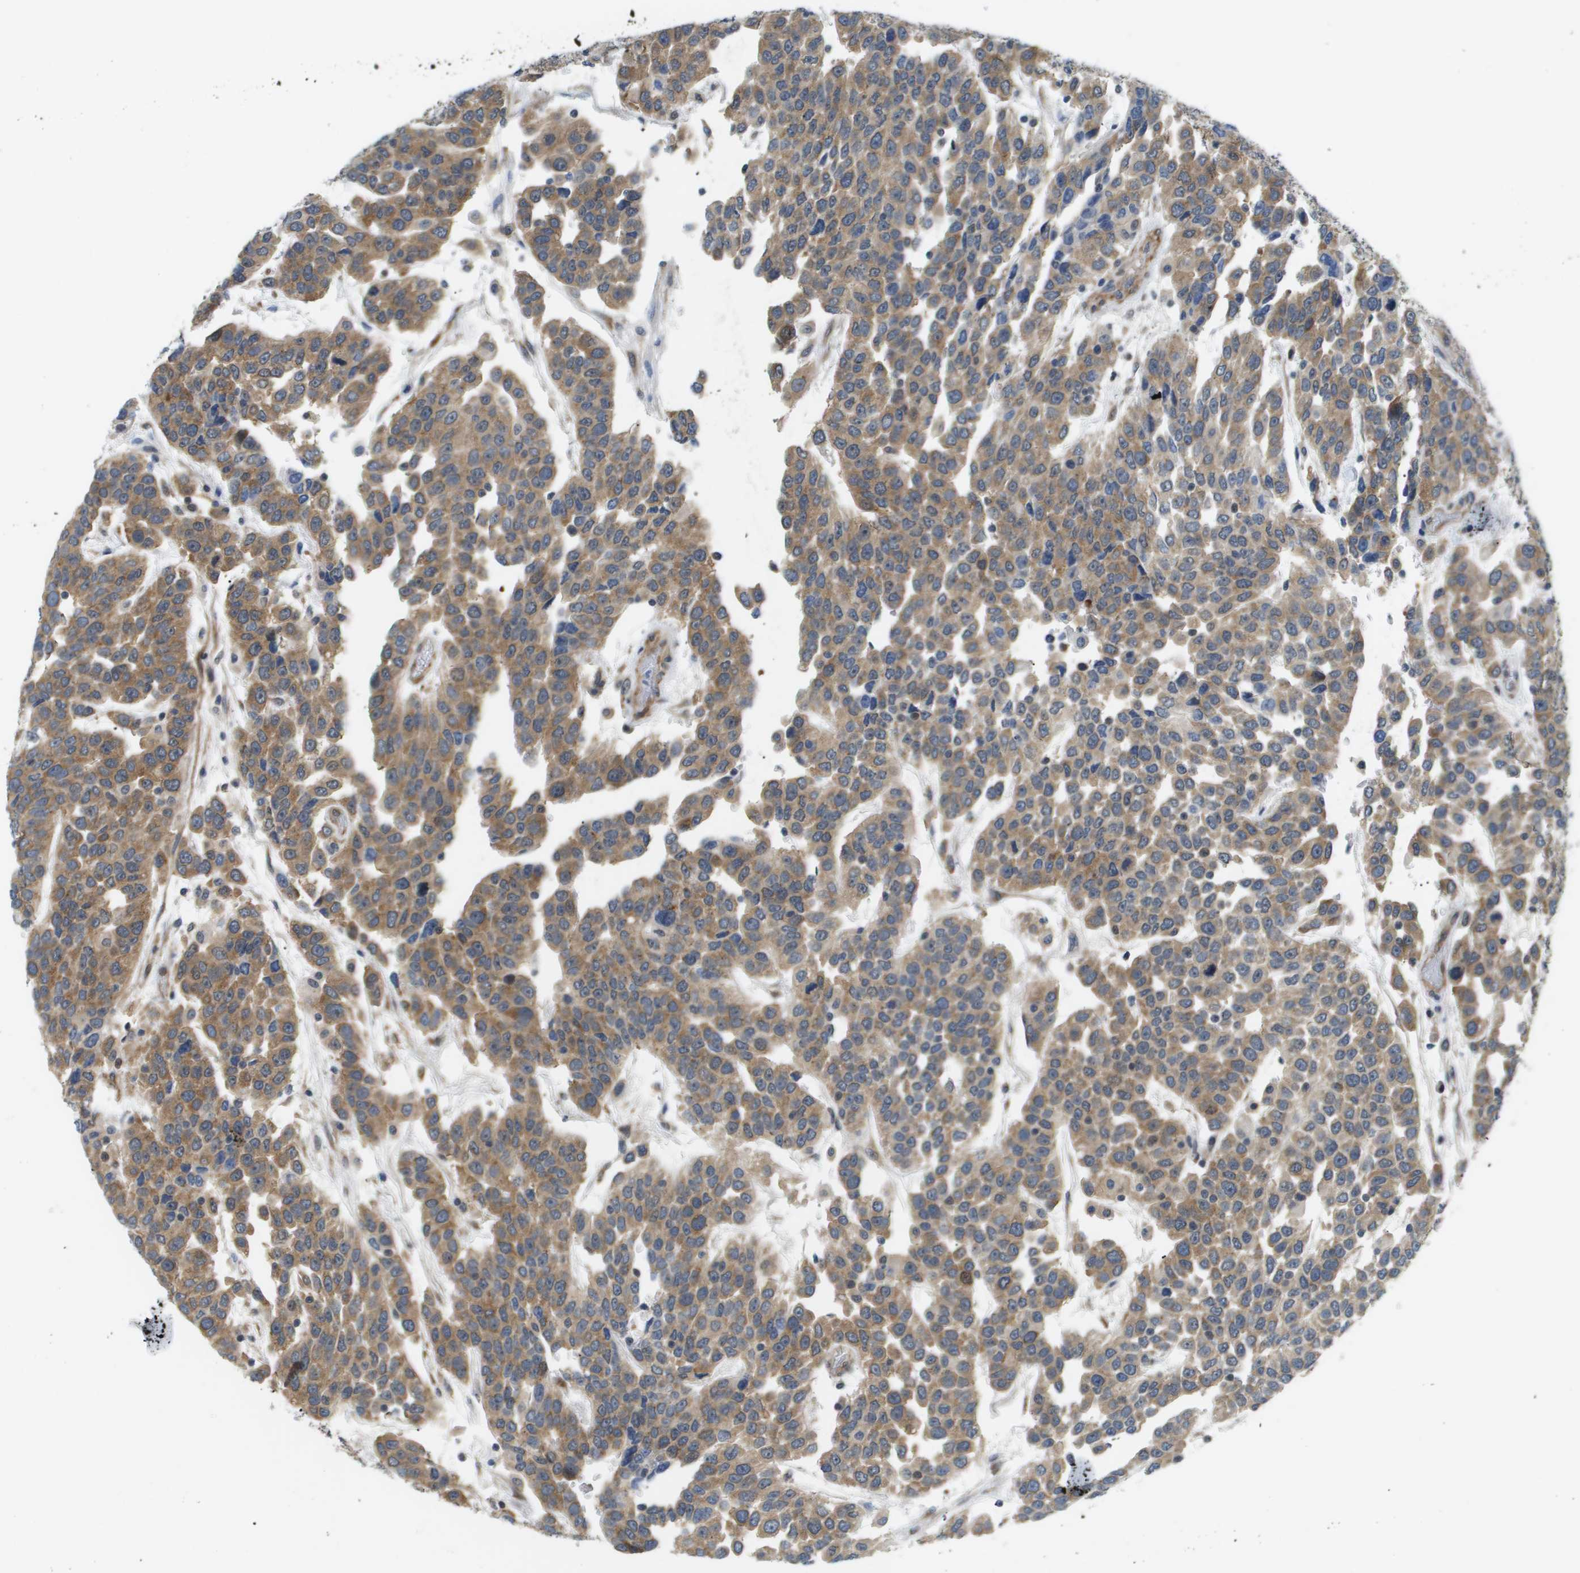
{"staining": {"intensity": "moderate", "quantity": ">75%", "location": "cytoplasmic/membranous"}, "tissue": "urothelial cancer", "cell_type": "Tumor cells", "image_type": "cancer", "snomed": [{"axis": "morphology", "description": "Urothelial carcinoma, High grade"}, {"axis": "topography", "description": "Urinary bladder"}], "caption": "This micrograph demonstrates immunohistochemistry staining of urothelial carcinoma (high-grade), with medium moderate cytoplasmic/membranous expression in approximately >75% of tumor cells.", "gene": "OTUD5", "patient": {"sex": "female", "age": 80}}